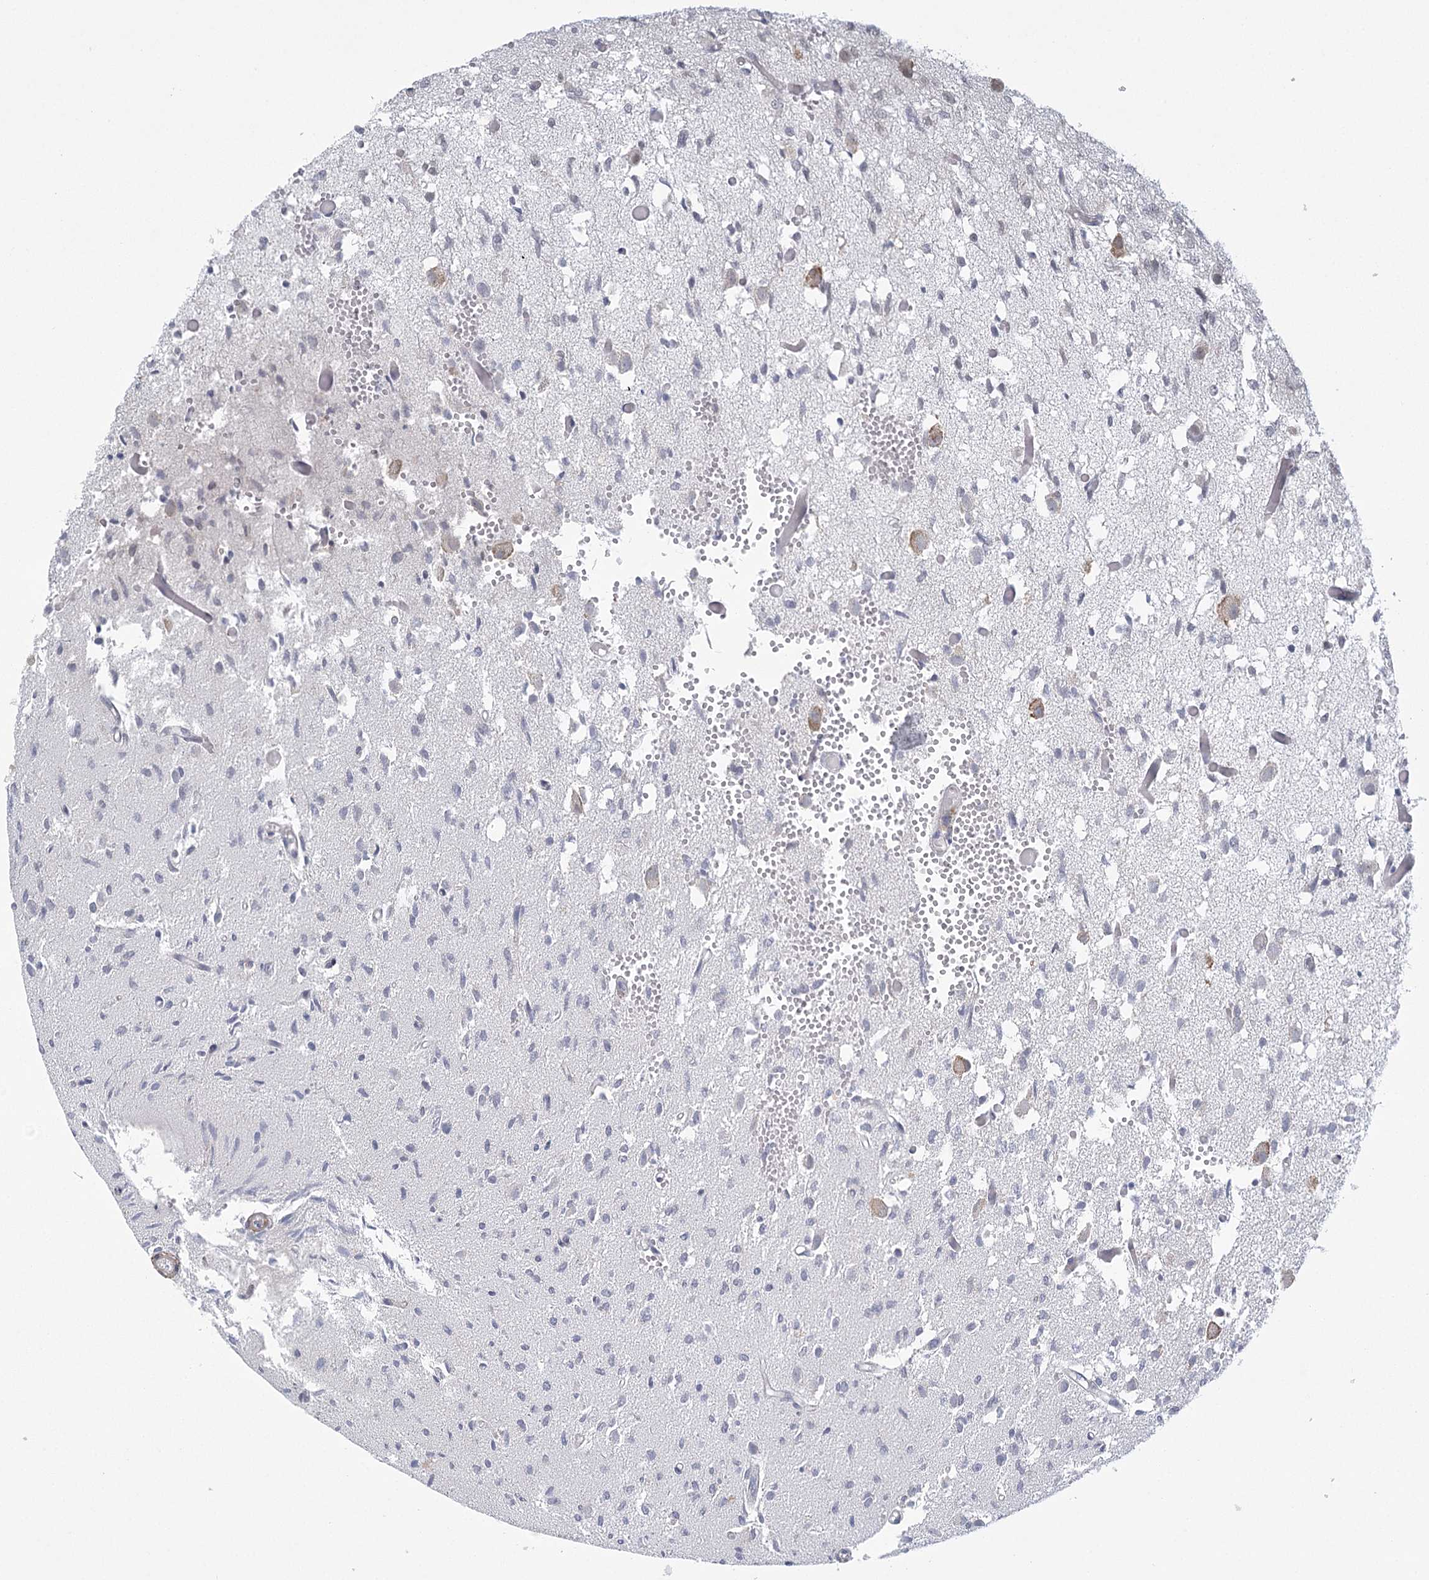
{"staining": {"intensity": "negative", "quantity": "none", "location": "none"}, "tissue": "glioma", "cell_type": "Tumor cells", "image_type": "cancer", "snomed": [{"axis": "morphology", "description": "Glioma, malignant, High grade"}, {"axis": "topography", "description": "Brain"}], "caption": "Immunohistochemistry (IHC) micrograph of neoplastic tissue: human malignant glioma (high-grade) stained with DAB (3,3'-diaminobenzidine) shows no significant protein staining in tumor cells. (DAB immunohistochemistry (IHC), high magnification).", "gene": "MED28", "patient": {"sex": "female", "age": 59}}